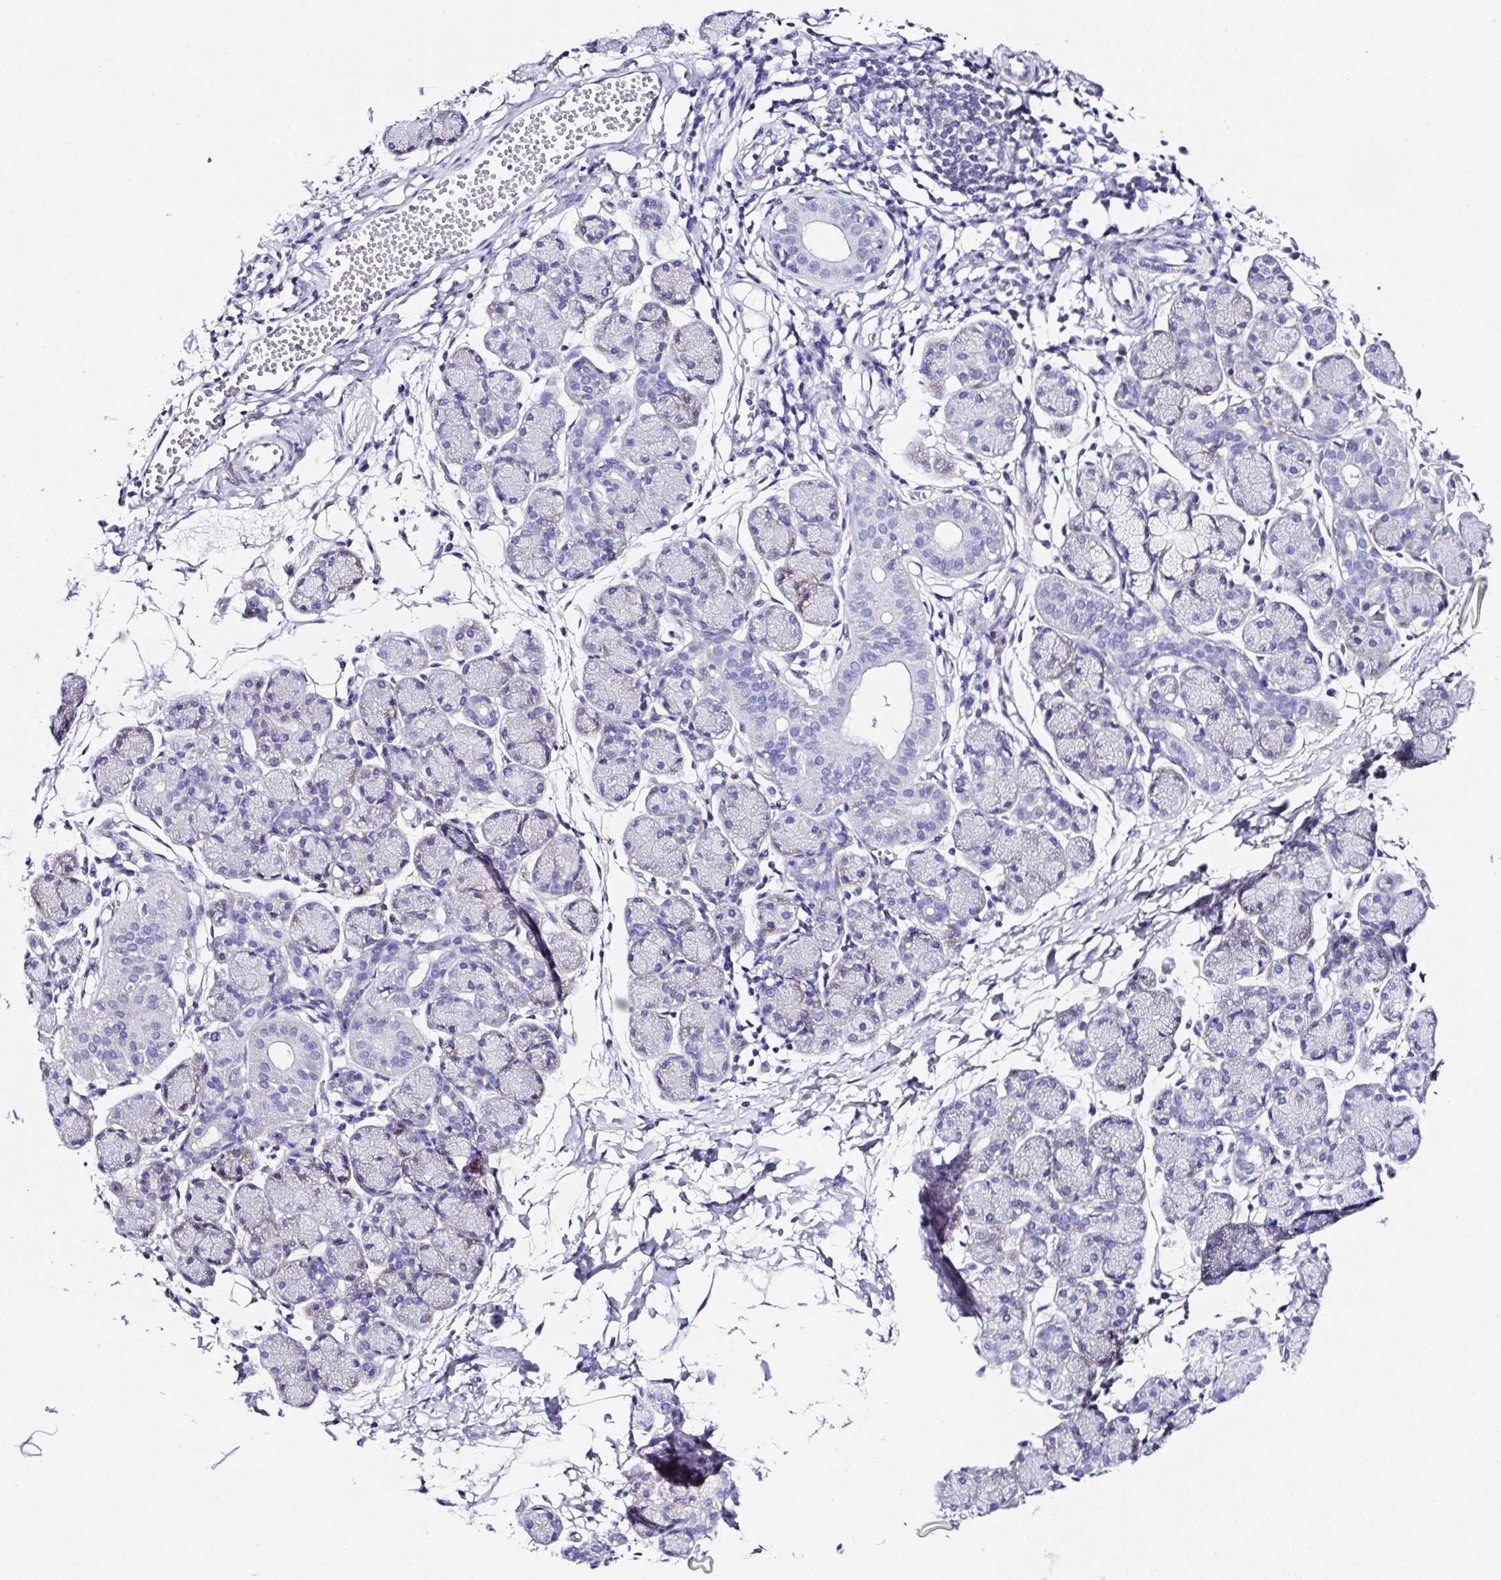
{"staining": {"intensity": "negative", "quantity": "none", "location": "none"}, "tissue": "salivary gland", "cell_type": "Glandular cells", "image_type": "normal", "snomed": [{"axis": "morphology", "description": "Normal tissue, NOS"}, {"axis": "morphology", "description": "Inflammation, NOS"}, {"axis": "topography", "description": "Lymph node"}, {"axis": "topography", "description": "Salivary gland"}], "caption": "High power microscopy image of an immunohistochemistry (IHC) image of normal salivary gland, revealing no significant staining in glandular cells.", "gene": "UGT3A1", "patient": {"sex": "male", "age": 3}}